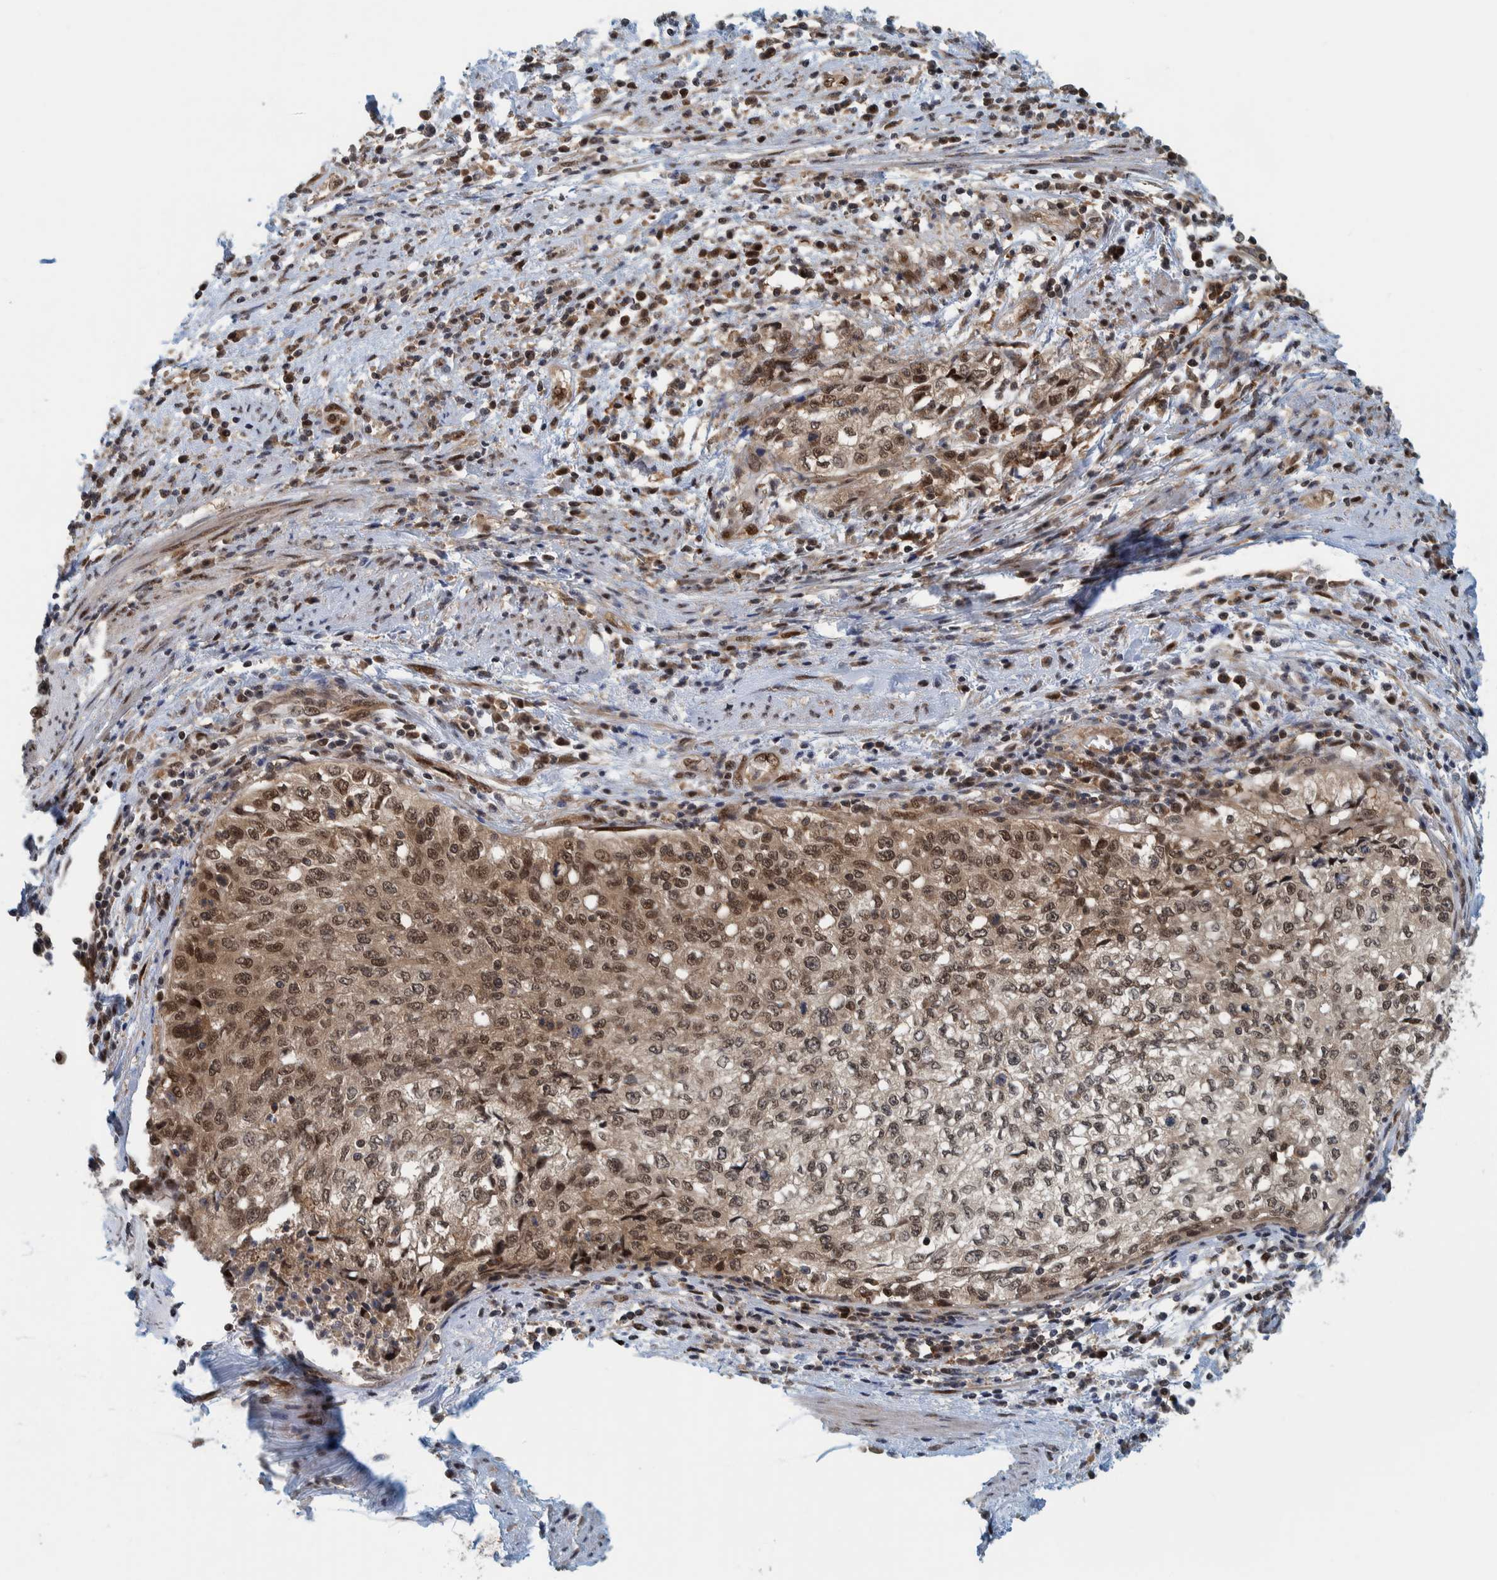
{"staining": {"intensity": "moderate", "quantity": "25%-75%", "location": "cytoplasmic/membranous,nuclear"}, "tissue": "cervical cancer", "cell_type": "Tumor cells", "image_type": "cancer", "snomed": [{"axis": "morphology", "description": "Squamous cell carcinoma, NOS"}, {"axis": "topography", "description": "Cervix"}], "caption": "Protein staining exhibits moderate cytoplasmic/membranous and nuclear staining in approximately 25%-75% of tumor cells in cervical squamous cell carcinoma. The staining was performed using DAB, with brown indicating positive protein expression. Nuclei are stained blue with hematoxylin.", "gene": "COPS3", "patient": {"sex": "female", "age": 57}}